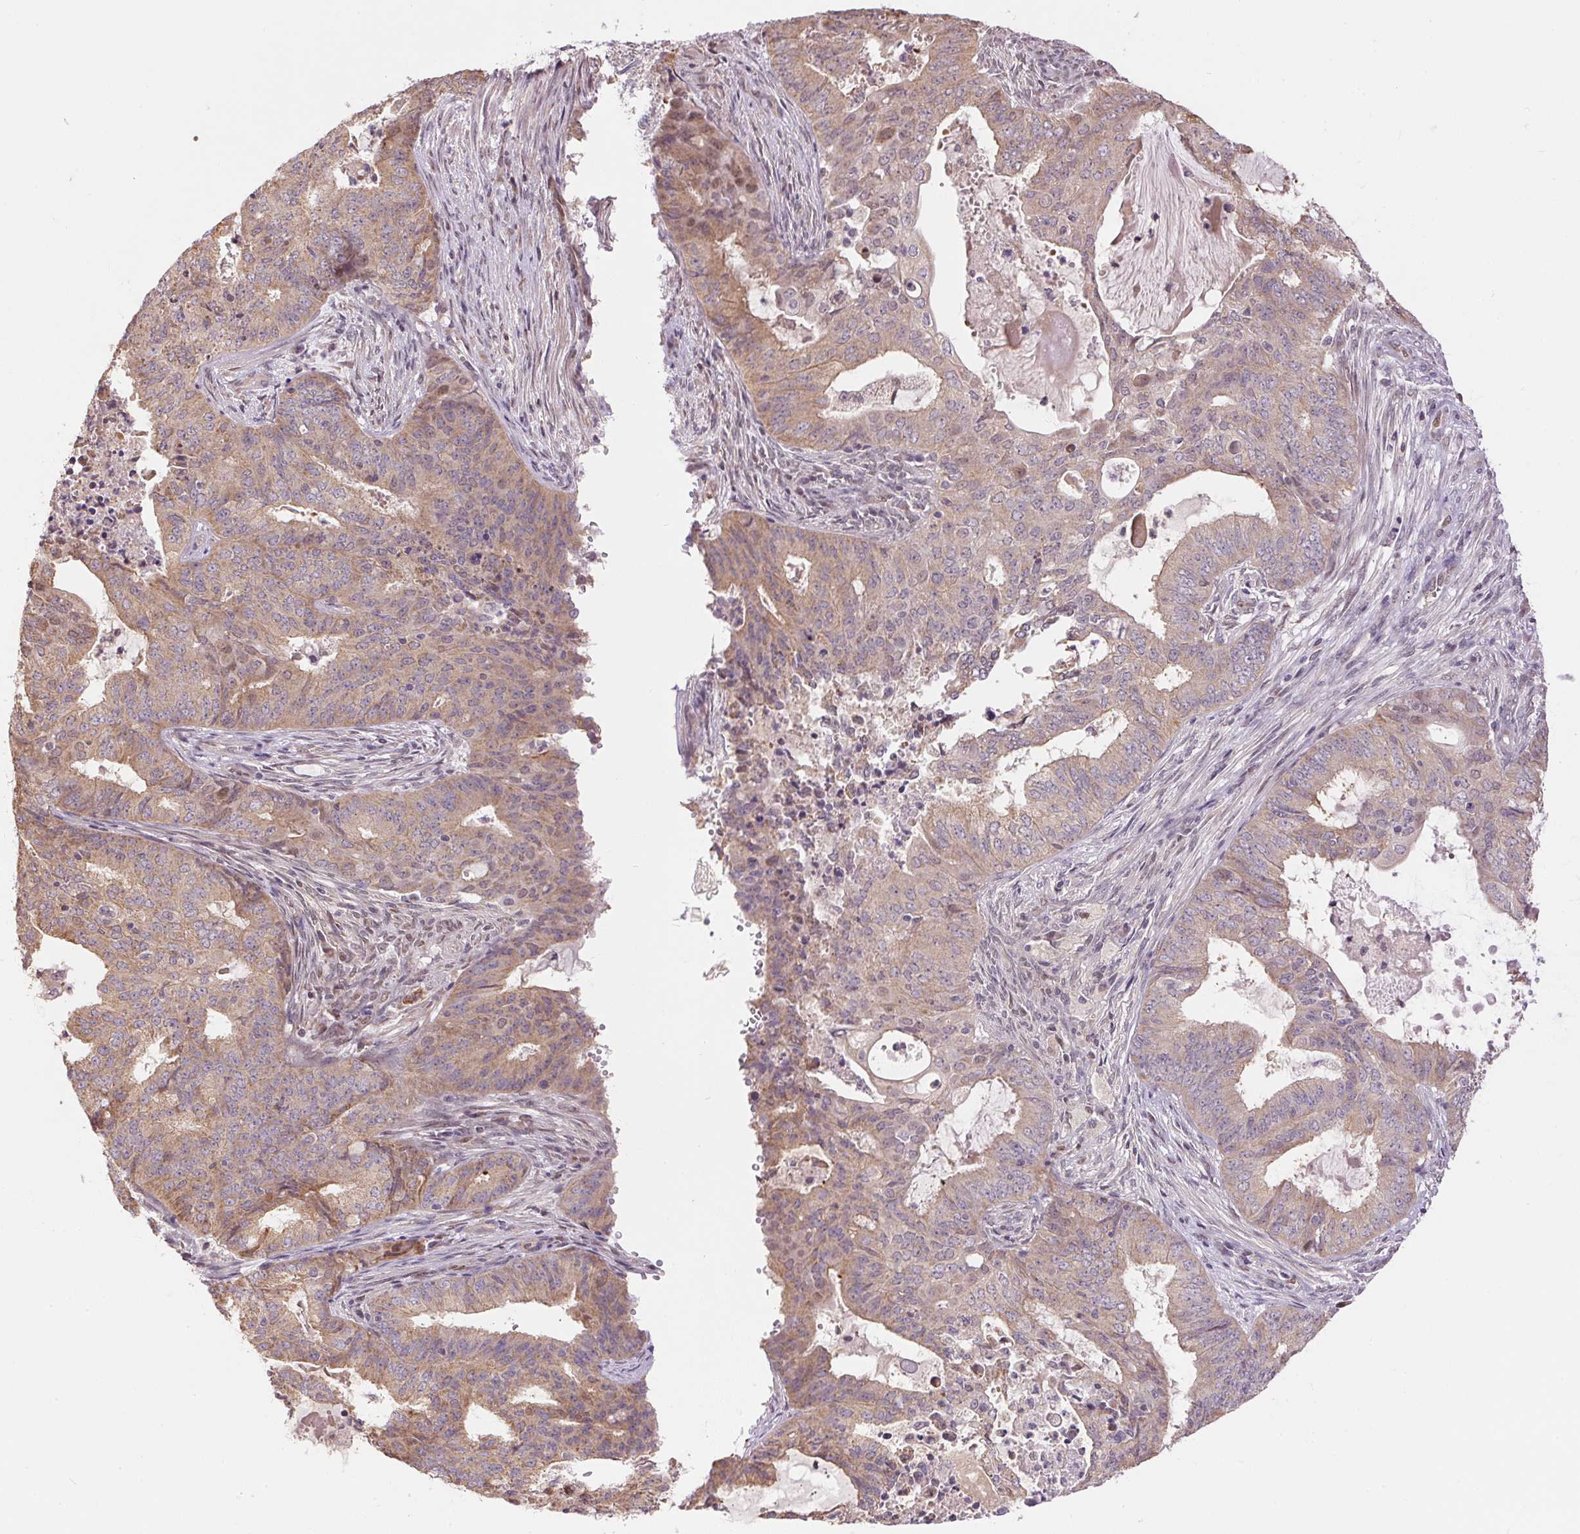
{"staining": {"intensity": "weak", "quantity": "25%-75%", "location": "cytoplasmic/membranous"}, "tissue": "endometrial cancer", "cell_type": "Tumor cells", "image_type": "cancer", "snomed": [{"axis": "morphology", "description": "Adenocarcinoma, NOS"}, {"axis": "topography", "description": "Endometrium"}], "caption": "A brown stain highlights weak cytoplasmic/membranous expression of a protein in endometrial adenocarcinoma tumor cells.", "gene": "SC5D", "patient": {"sex": "female", "age": 62}}